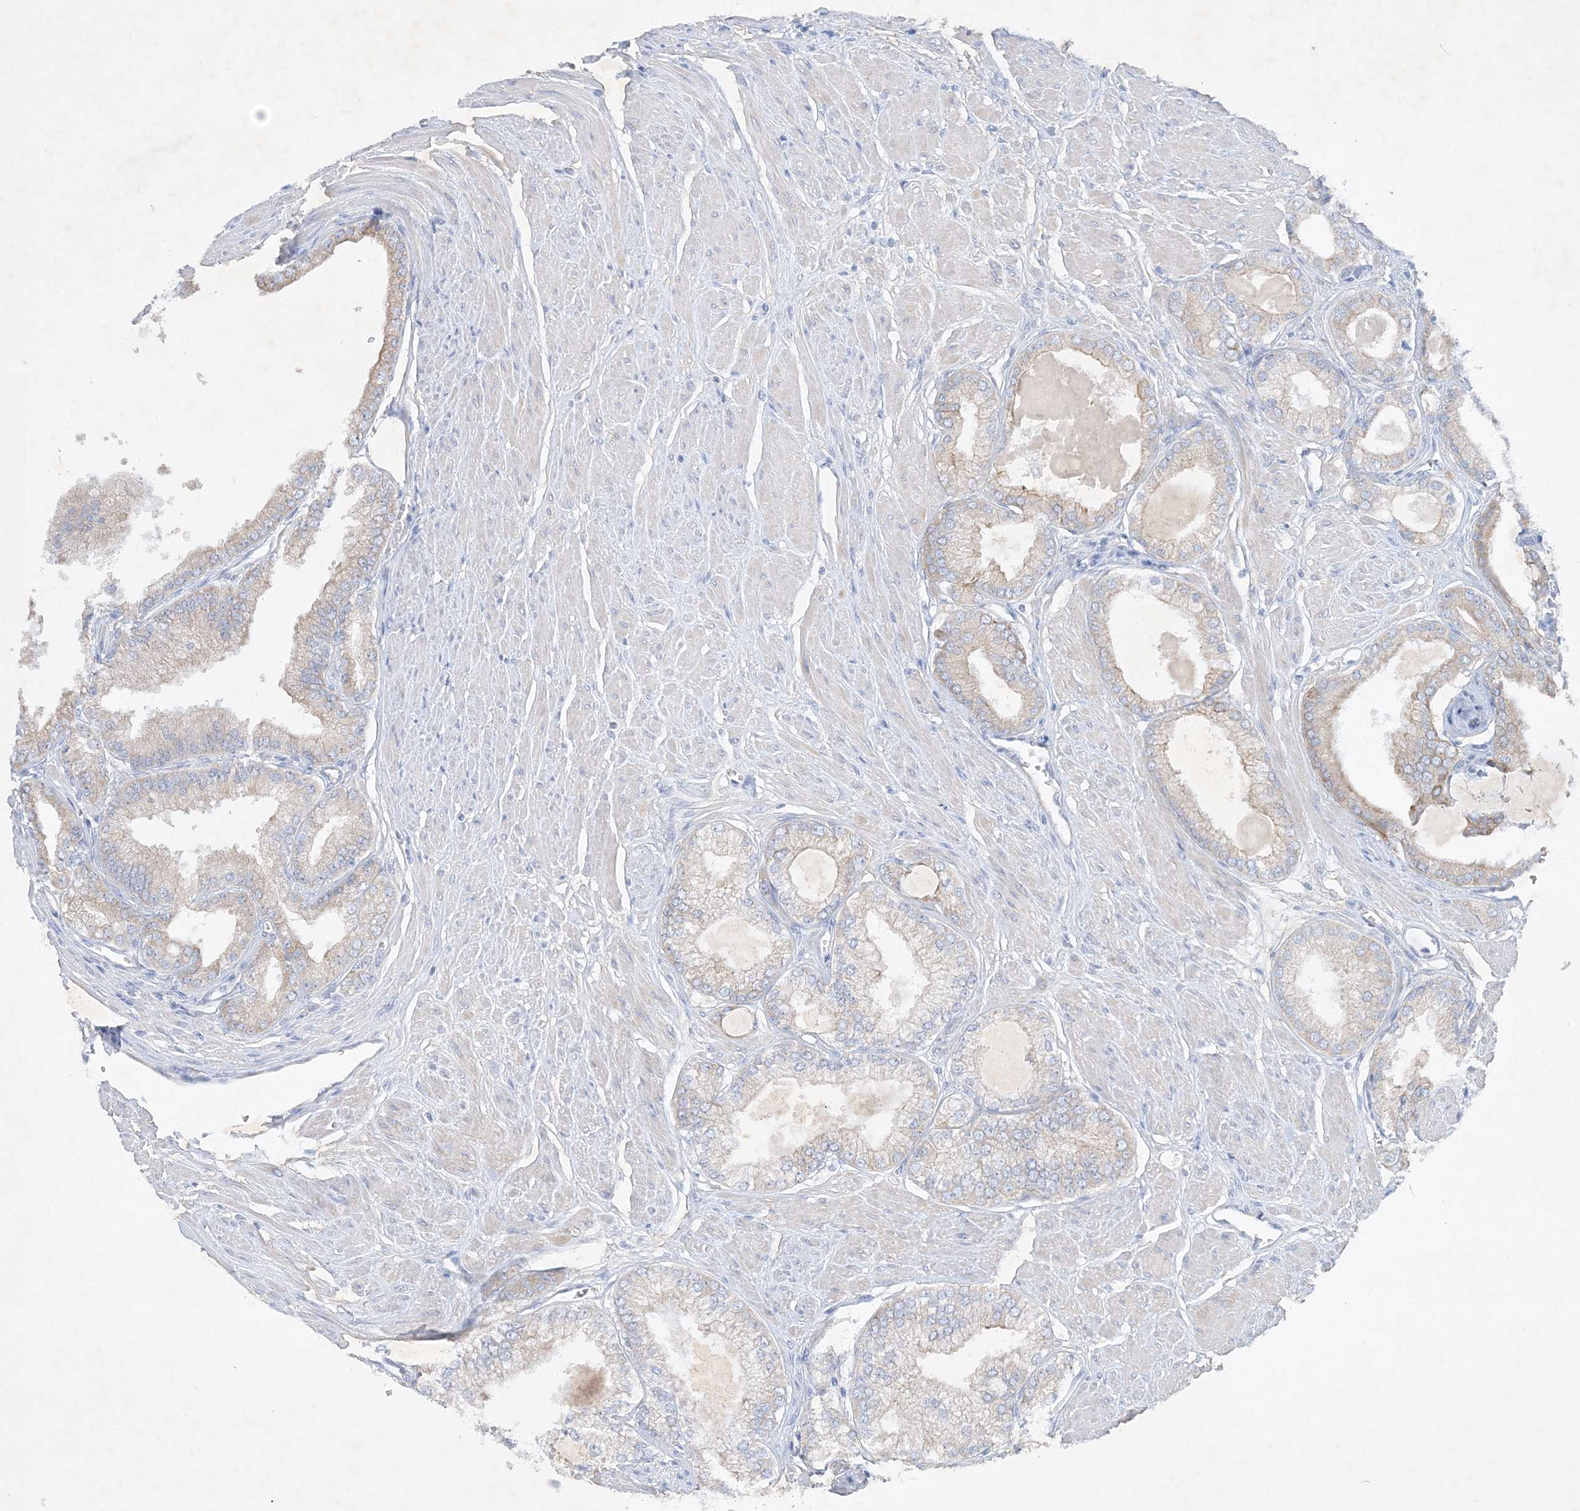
{"staining": {"intensity": "weak", "quantity": "25%-75%", "location": "cytoplasmic/membranous"}, "tissue": "prostate cancer", "cell_type": "Tumor cells", "image_type": "cancer", "snomed": [{"axis": "morphology", "description": "Adenocarcinoma, High grade"}, {"axis": "topography", "description": "Prostate"}], "caption": "DAB (3,3'-diaminobenzidine) immunohistochemical staining of adenocarcinoma (high-grade) (prostate) exhibits weak cytoplasmic/membranous protein positivity in approximately 25%-75% of tumor cells. The protein is stained brown, and the nuclei are stained in blue (DAB IHC with brightfield microscopy, high magnification).", "gene": "FARSB", "patient": {"sex": "male", "age": 61}}